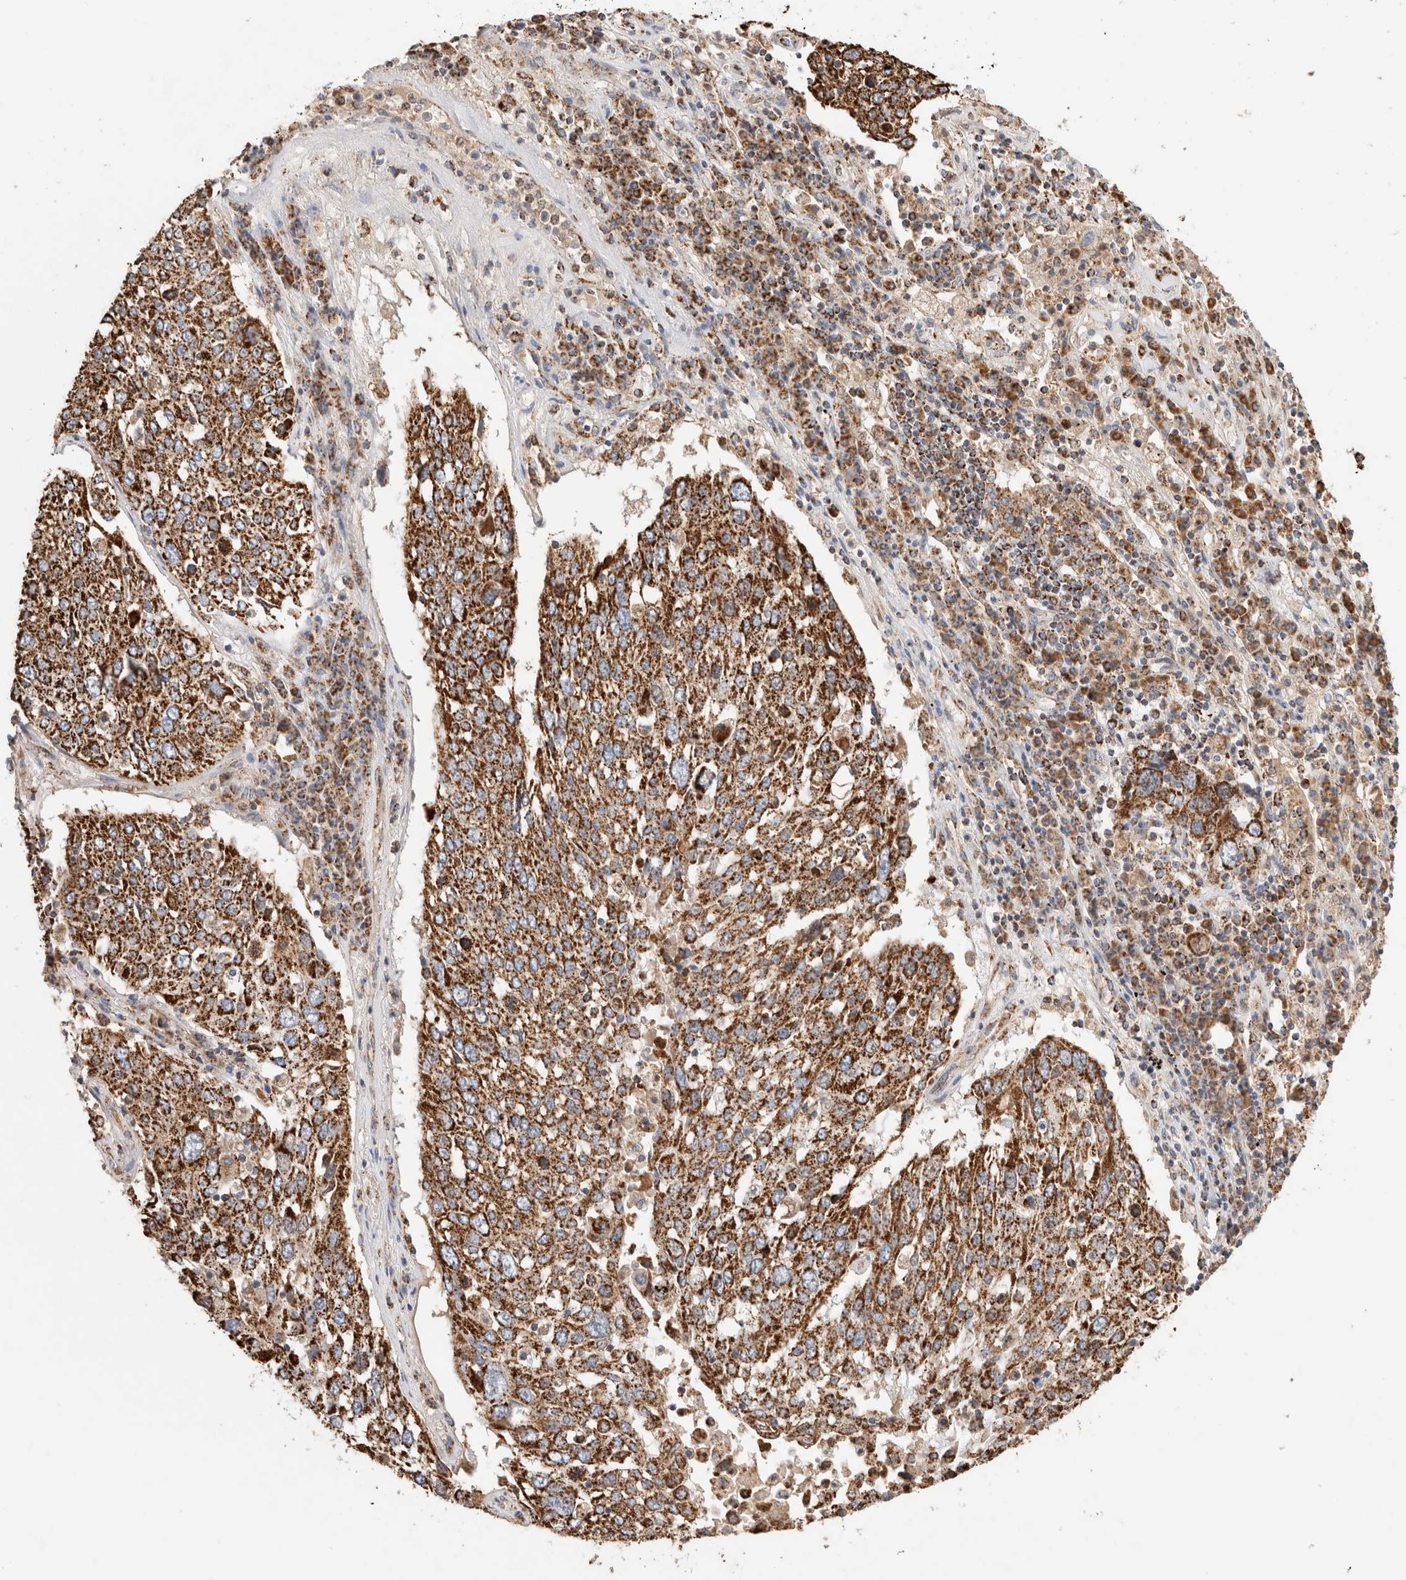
{"staining": {"intensity": "strong", "quantity": ">75%", "location": "cytoplasmic/membranous"}, "tissue": "lung cancer", "cell_type": "Tumor cells", "image_type": "cancer", "snomed": [{"axis": "morphology", "description": "Squamous cell carcinoma, NOS"}, {"axis": "topography", "description": "Lung"}], "caption": "IHC (DAB (3,3'-diaminobenzidine)) staining of squamous cell carcinoma (lung) exhibits strong cytoplasmic/membranous protein staining in approximately >75% of tumor cells.", "gene": "C1QBP", "patient": {"sex": "male", "age": 65}}